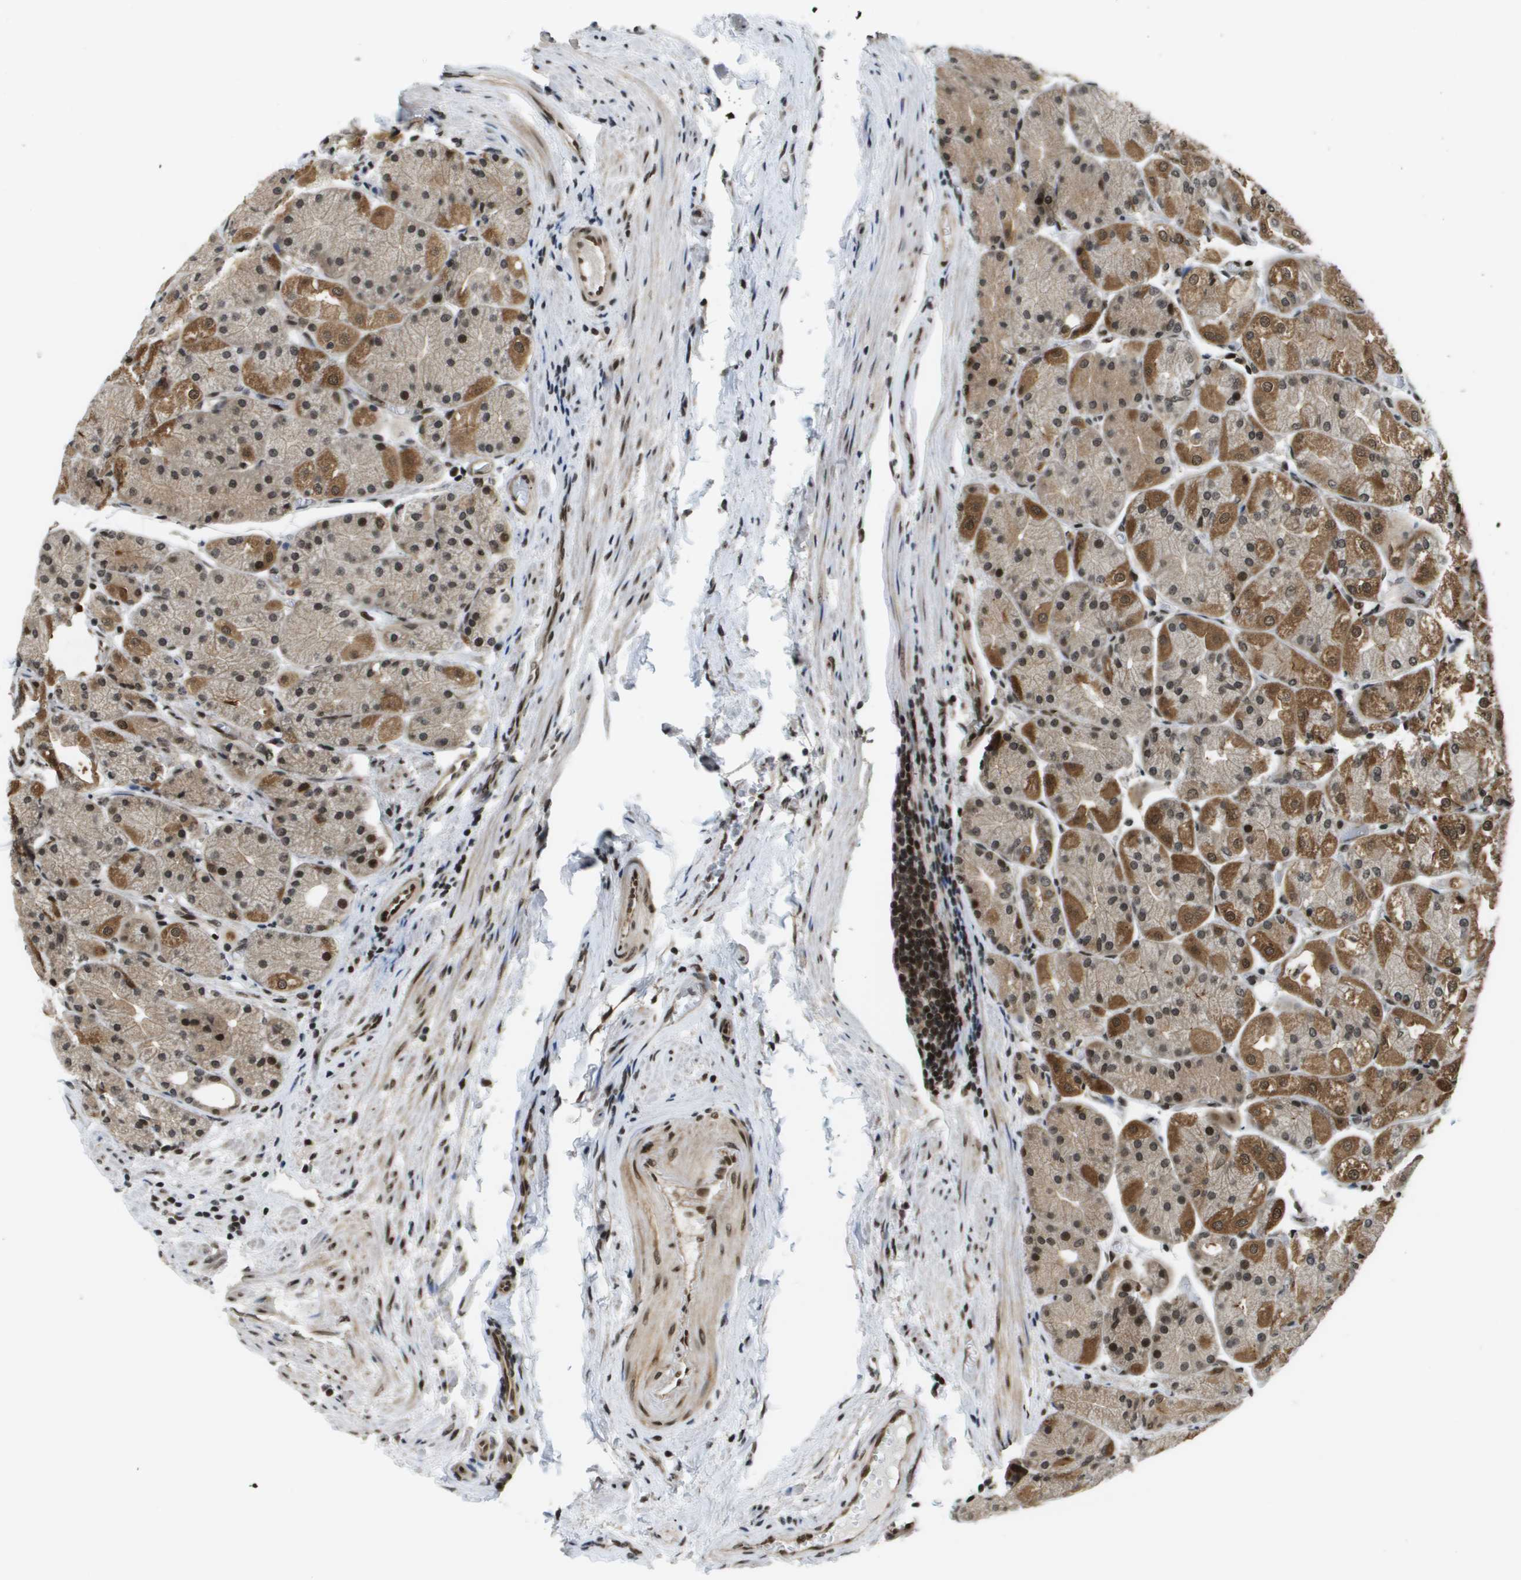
{"staining": {"intensity": "moderate", "quantity": "25%-75%", "location": "cytoplasmic/membranous,nuclear"}, "tissue": "stomach", "cell_type": "Glandular cells", "image_type": "normal", "snomed": [{"axis": "morphology", "description": "Normal tissue, NOS"}, {"axis": "topography", "description": "Stomach, upper"}], "caption": "Benign stomach displays moderate cytoplasmic/membranous,nuclear positivity in approximately 25%-75% of glandular cells, visualized by immunohistochemistry.", "gene": "RECQL4", "patient": {"sex": "male", "age": 72}}